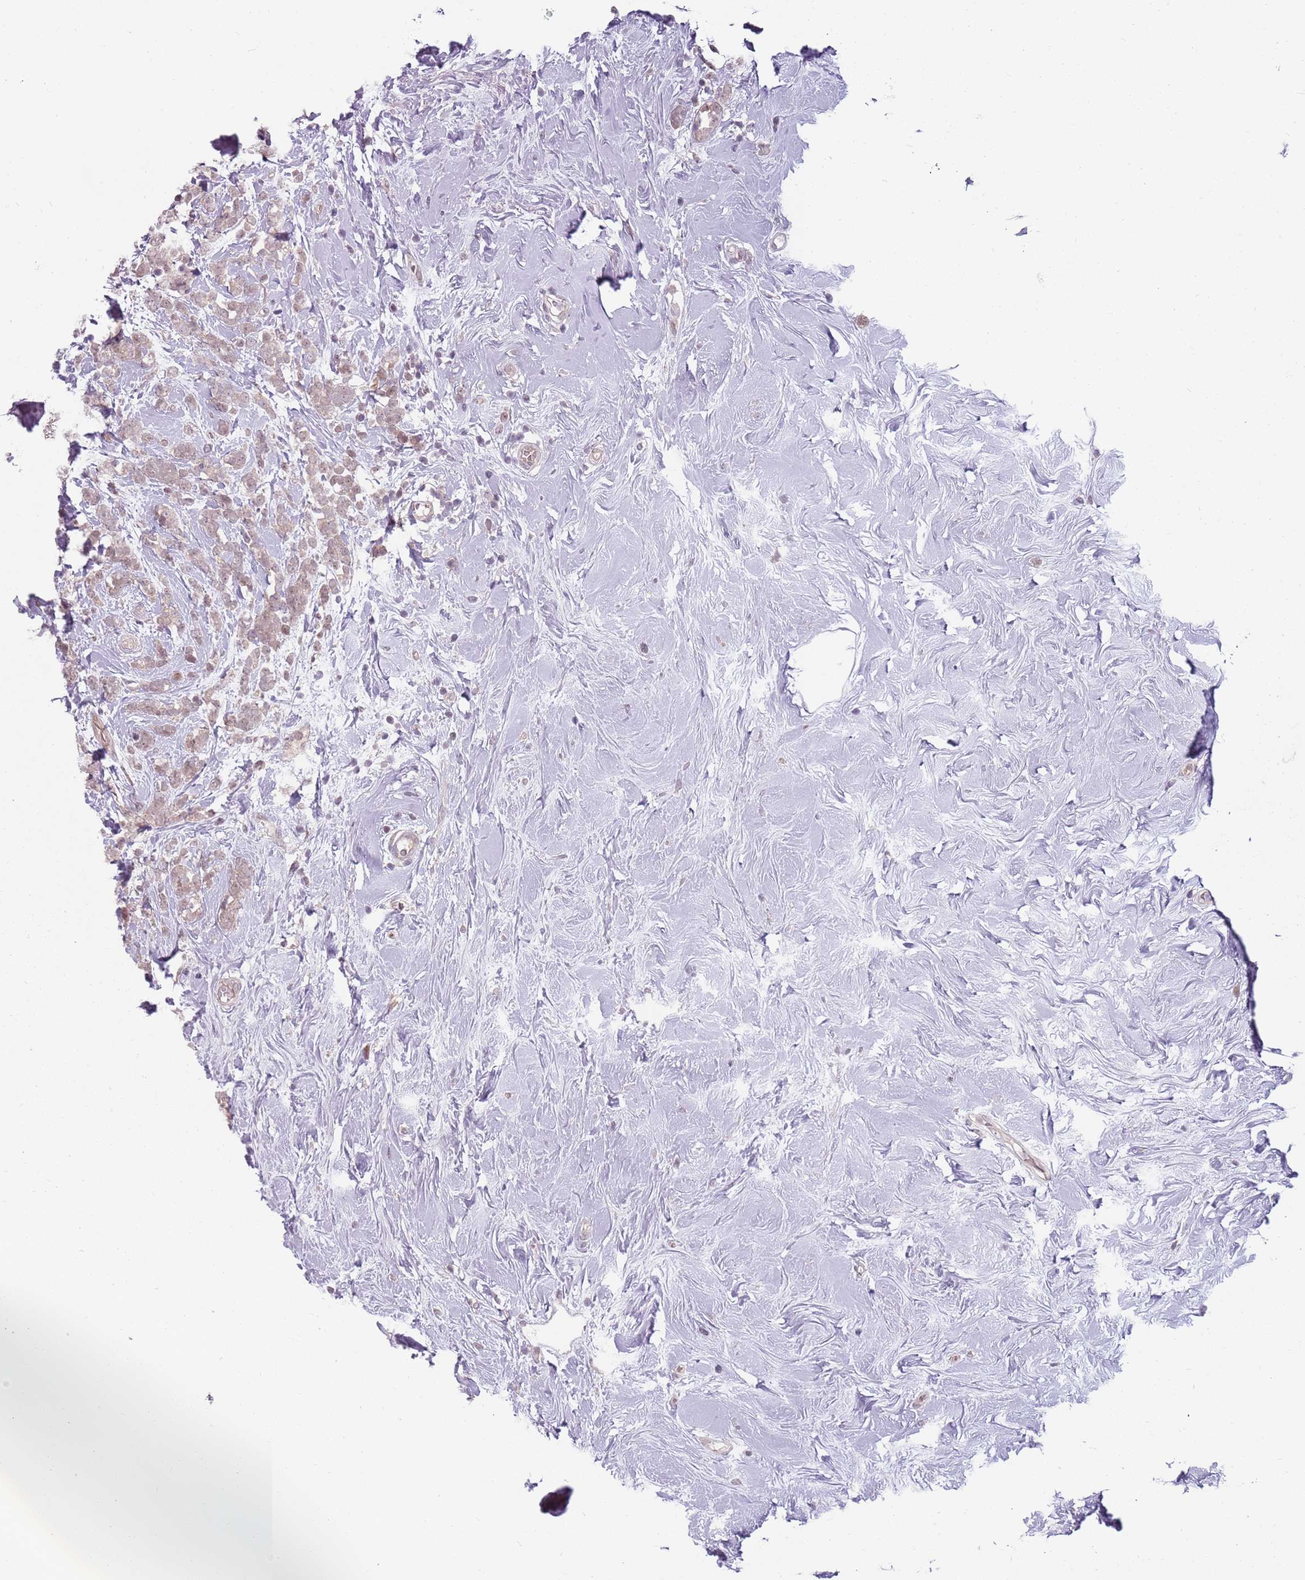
{"staining": {"intensity": "weak", "quantity": ">75%", "location": "cytoplasmic/membranous"}, "tissue": "breast cancer", "cell_type": "Tumor cells", "image_type": "cancer", "snomed": [{"axis": "morphology", "description": "Lobular carcinoma"}, {"axis": "topography", "description": "Breast"}], "caption": "Protein staining by immunohistochemistry (IHC) reveals weak cytoplasmic/membranous expression in about >75% of tumor cells in breast lobular carcinoma.", "gene": "ADGRG1", "patient": {"sex": "female", "age": 58}}